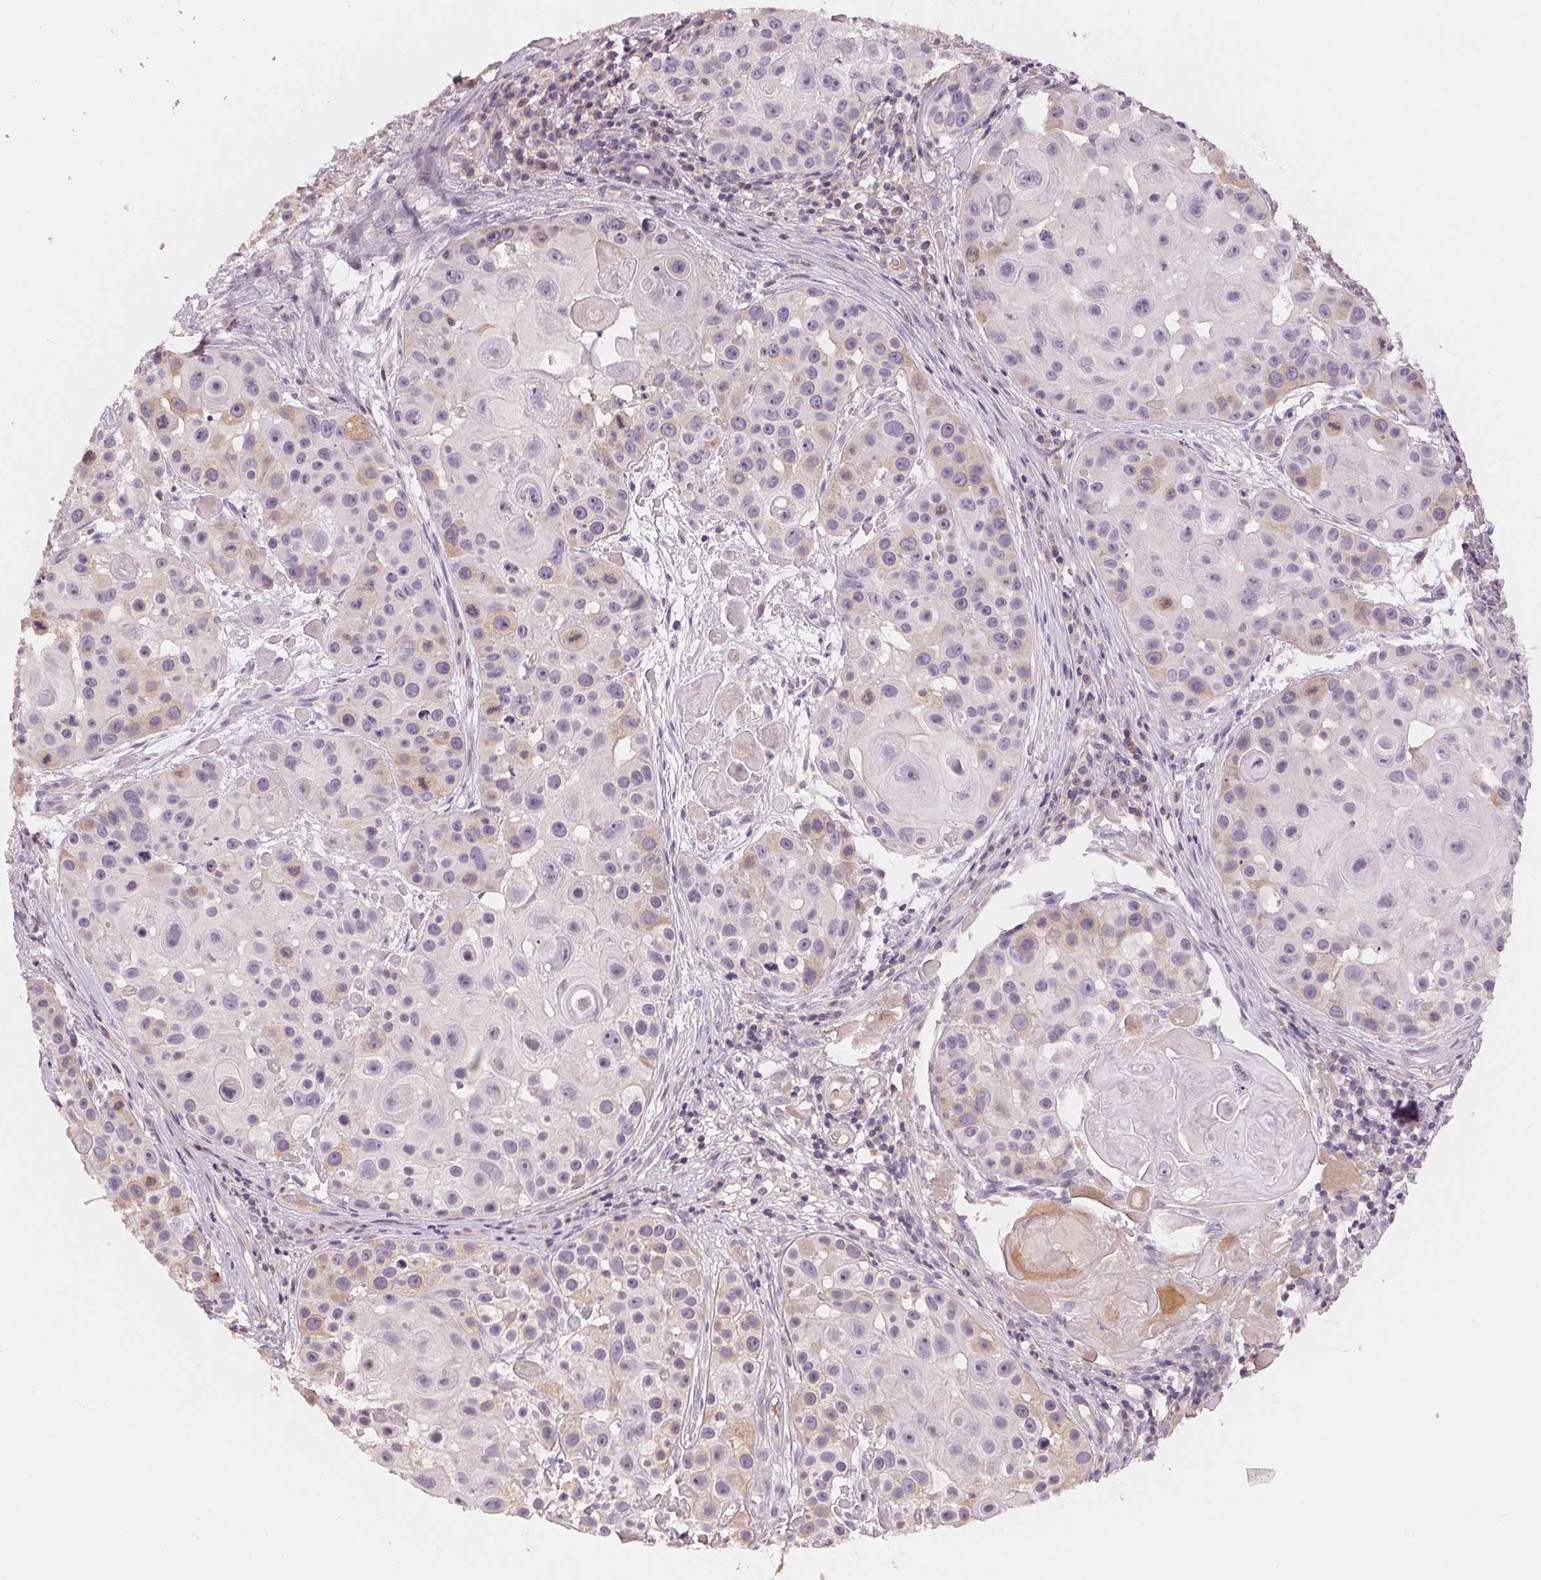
{"staining": {"intensity": "weak", "quantity": "<25%", "location": "cytoplasmic/membranous"}, "tissue": "skin cancer", "cell_type": "Tumor cells", "image_type": "cancer", "snomed": [{"axis": "morphology", "description": "Squamous cell carcinoma, NOS"}, {"axis": "topography", "description": "Skin"}], "caption": "IHC histopathology image of neoplastic tissue: skin squamous cell carcinoma stained with DAB (3,3'-diaminobenzidine) demonstrates no significant protein expression in tumor cells. (Brightfield microscopy of DAB IHC at high magnification).", "gene": "AQP8", "patient": {"sex": "male", "age": 92}}